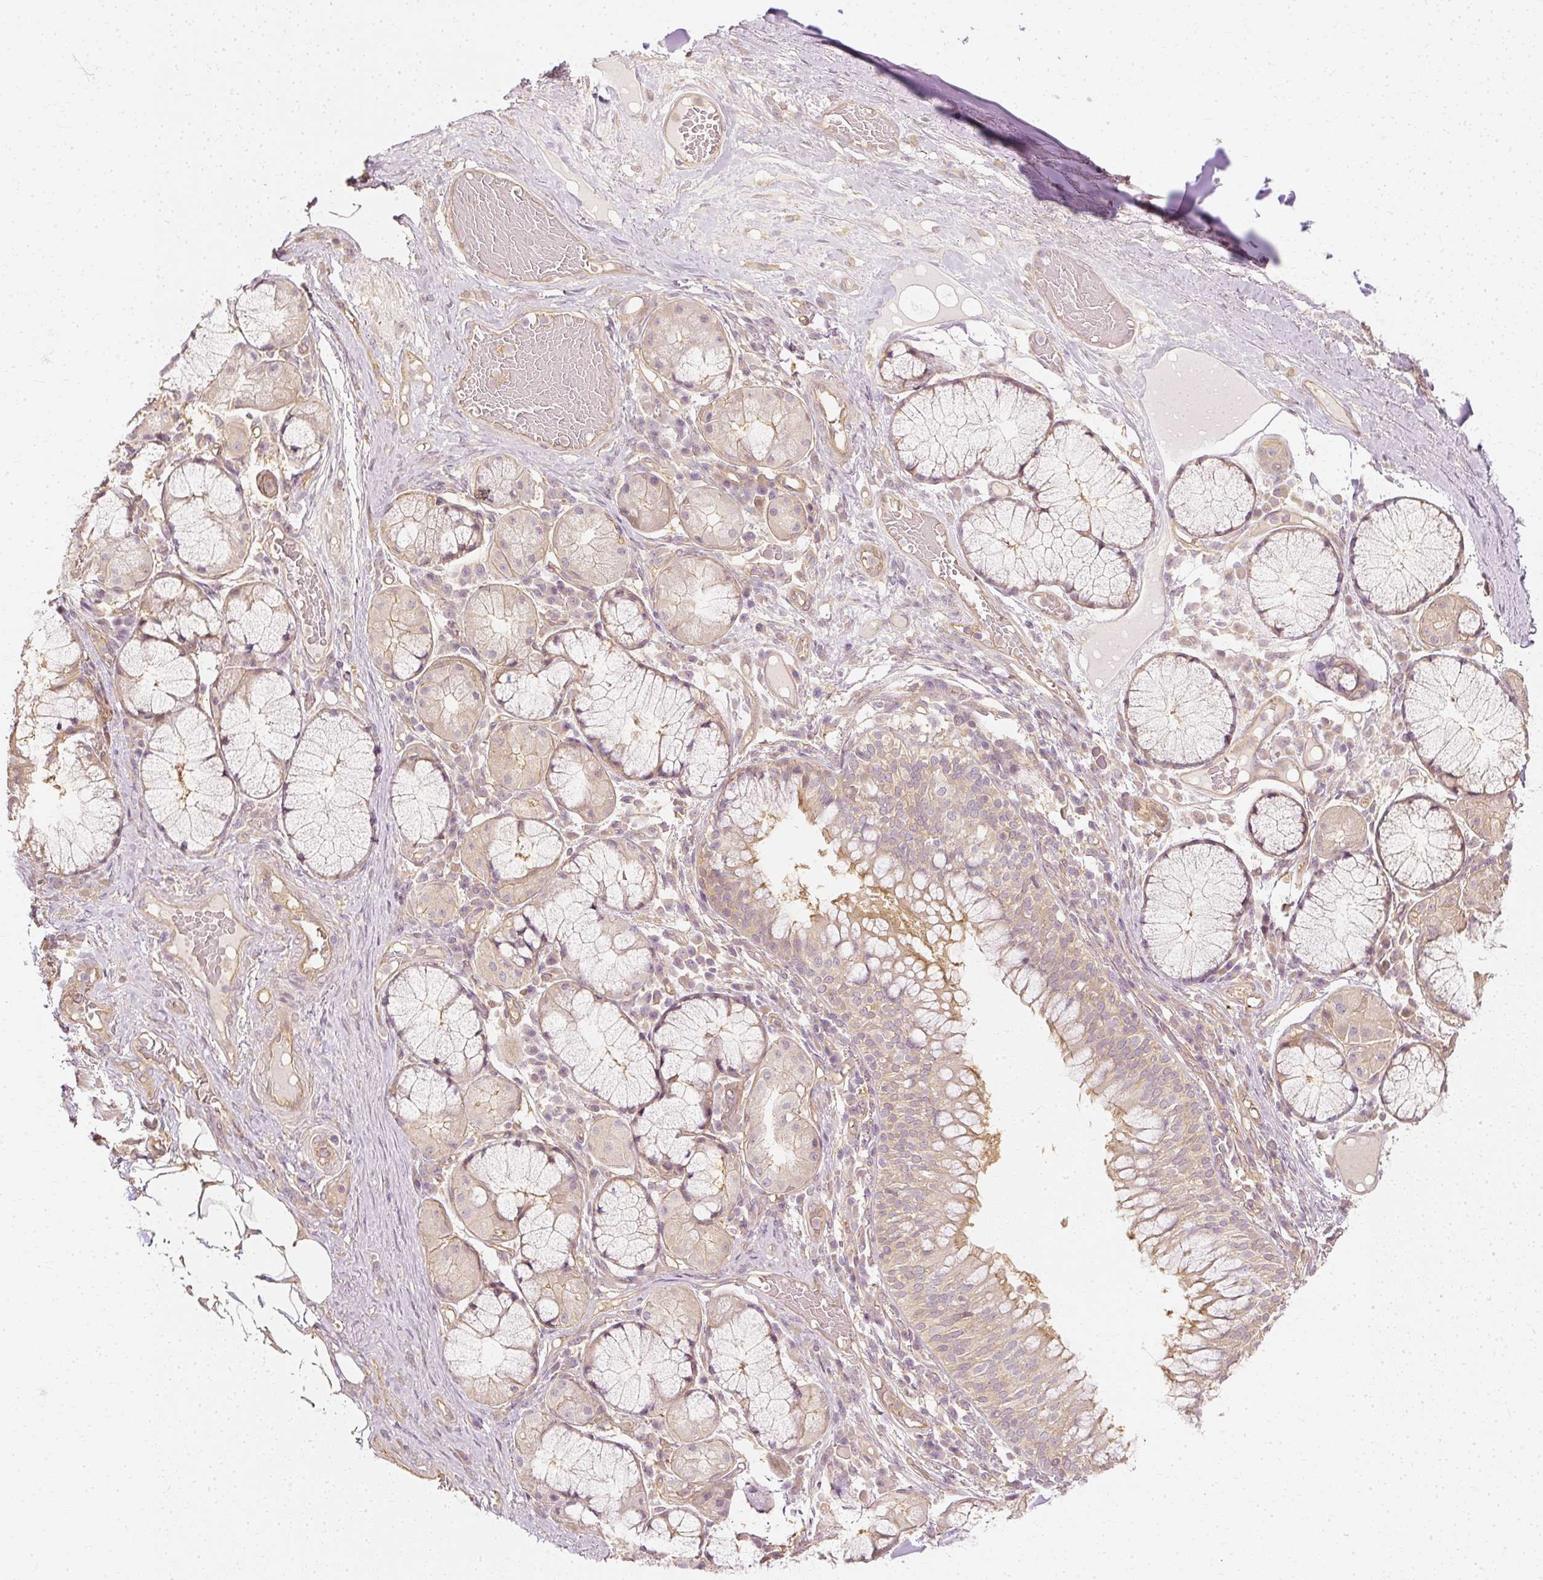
{"staining": {"intensity": "weak", "quantity": "<25%", "location": "cytoplasmic/membranous"}, "tissue": "soft tissue", "cell_type": "Fibroblasts", "image_type": "normal", "snomed": [{"axis": "morphology", "description": "Normal tissue, NOS"}, {"axis": "topography", "description": "Cartilage tissue"}, {"axis": "topography", "description": "Bronchus"}], "caption": "Immunohistochemistry (IHC) photomicrograph of unremarkable soft tissue stained for a protein (brown), which displays no expression in fibroblasts.", "gene": "GNAQ", "patient": {"sex": "male", "age": 56}}